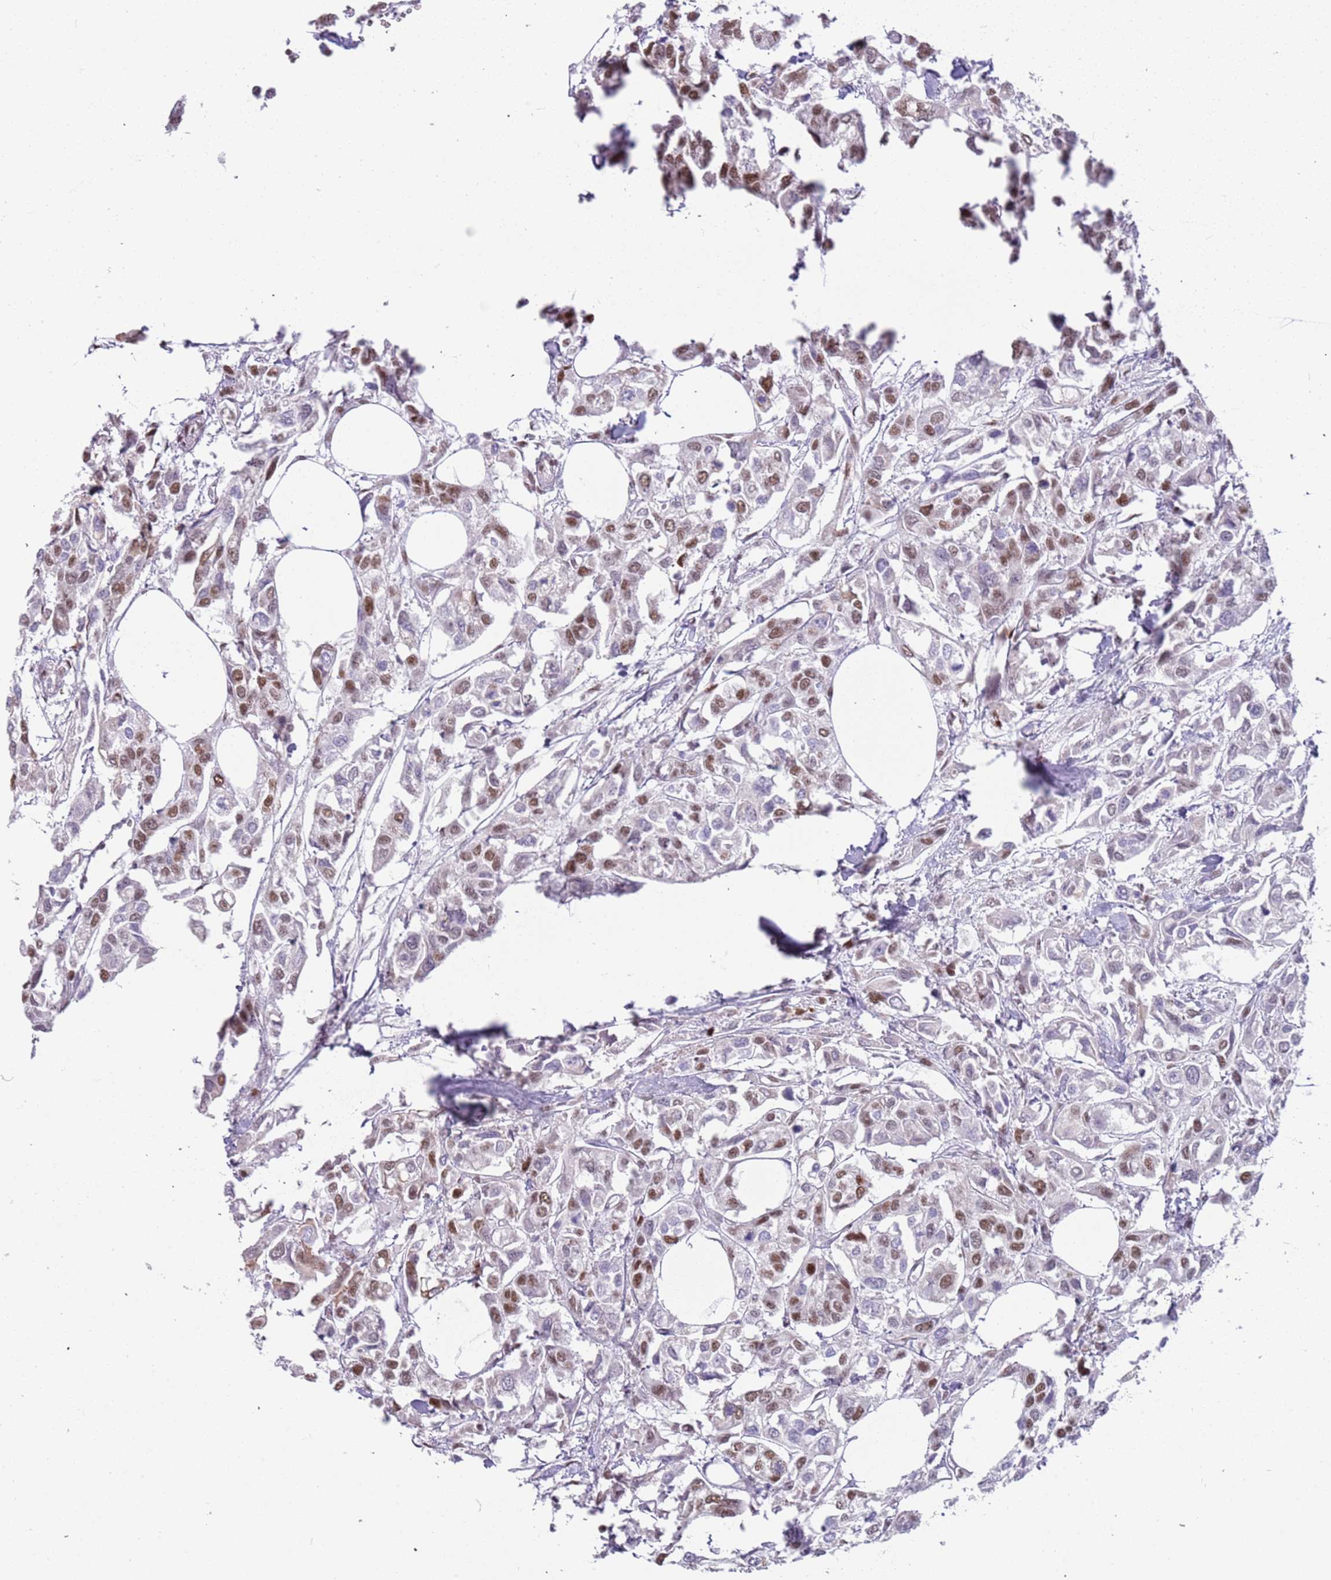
{"staining": {"intensity": "moderate", "quantity": ">75%", "location": "nuclear"}, "tissue": "urothelial cancer", "cell_type": "Tumor cells", "image_type": "cancer", "snomed": [{"axis": "morphology", "description": "Urothelial carcinoma, High grade"}, {"axis": "topography", "description": "Urinary bladder"}], "caption": "Moderate nuclear positivity is seen in approximately >75% of tumor cells in urothelial cancer.", "gene": "LRMDA", "patient": {"sex": "male", "age": 67}}